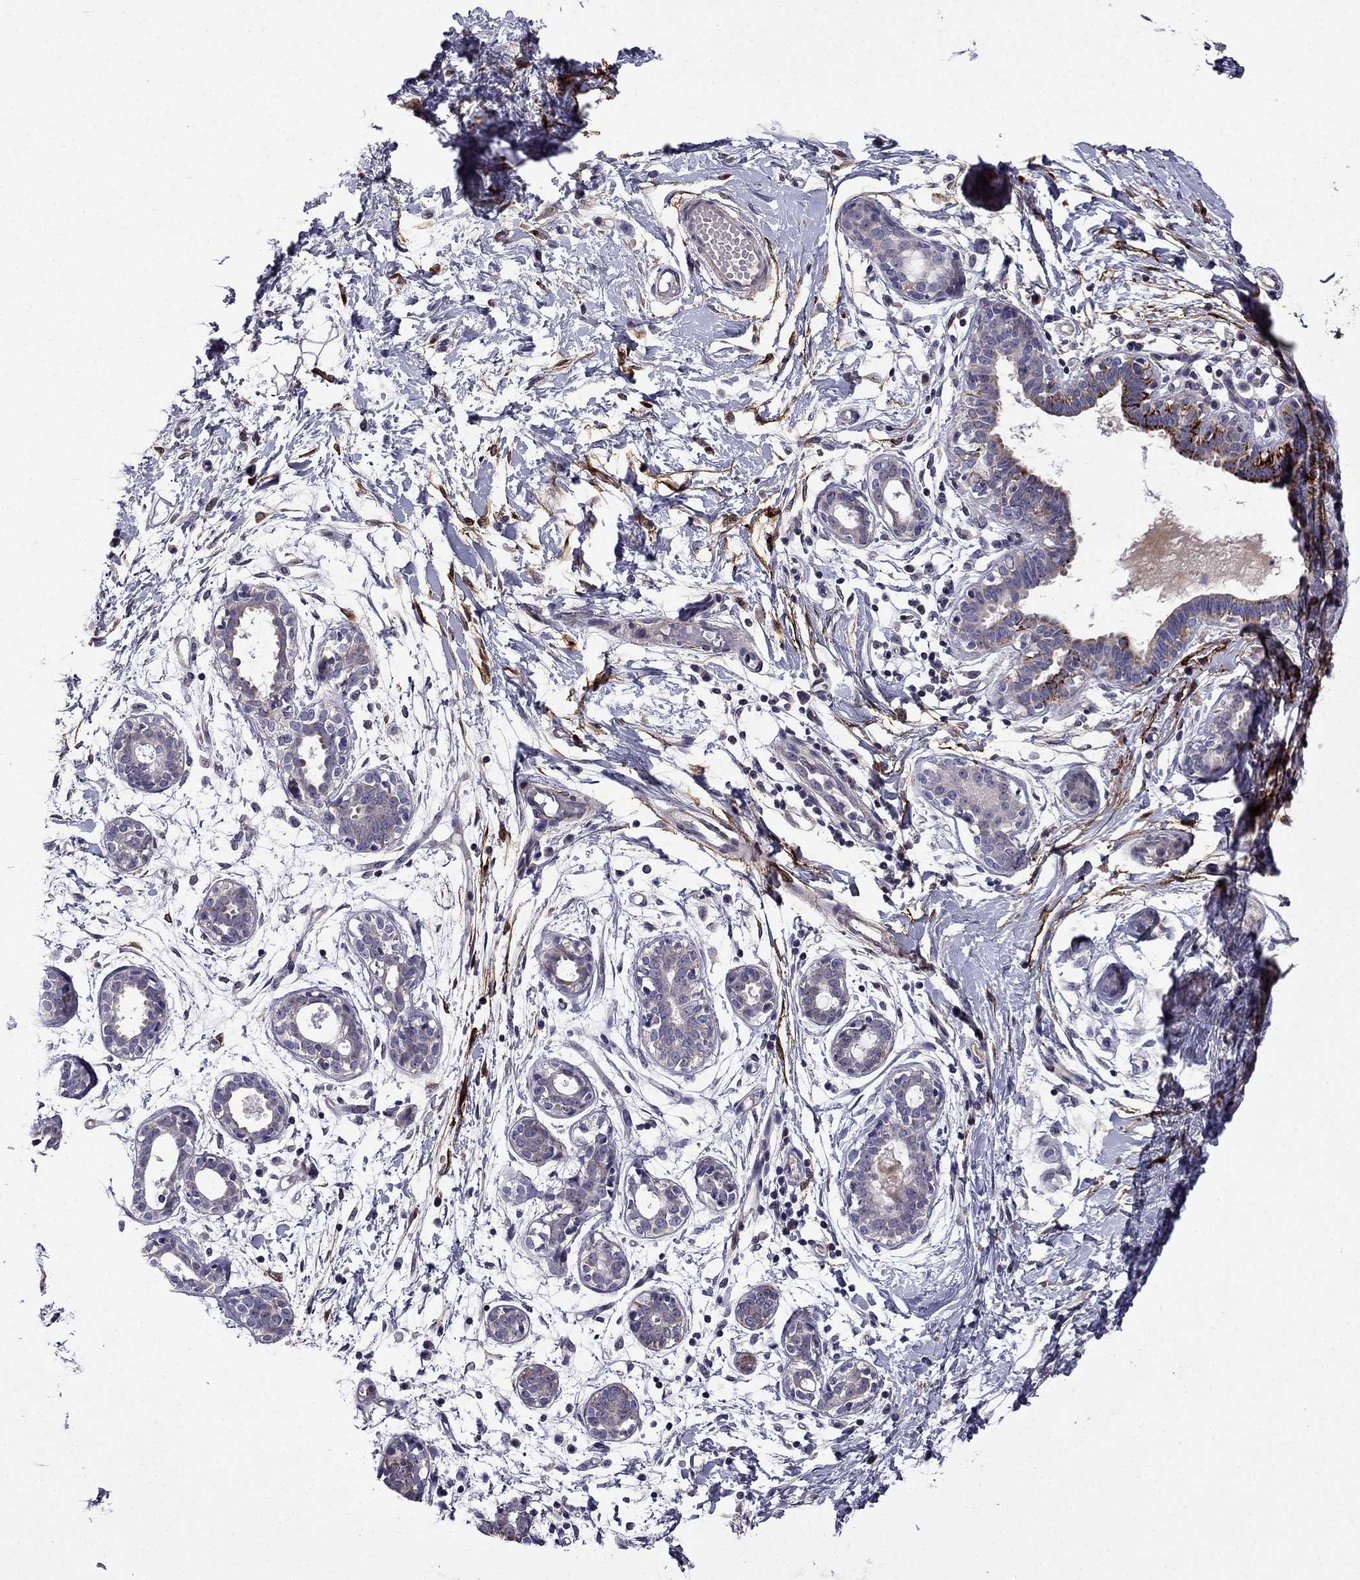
{"staining": {"intensity": "negative", "quantity": "none", "location": "none"}, "tissue": "breast", "cell_type": "Adipocytes", "image_type": "normal", "snomed": [{"axis": "morphology", "description": "Normal tissue, NOS"}, {"axis": "topography", "description": "Breast"}], "caption": "Immunohistochemistry image of unremarkable breast: breast stained with DAB (3,3'-diaminobenzidine) displays no significant protein expression in adipocytes.", "gene": "PI16", "patient": {"sex": "female", "age": 37}}